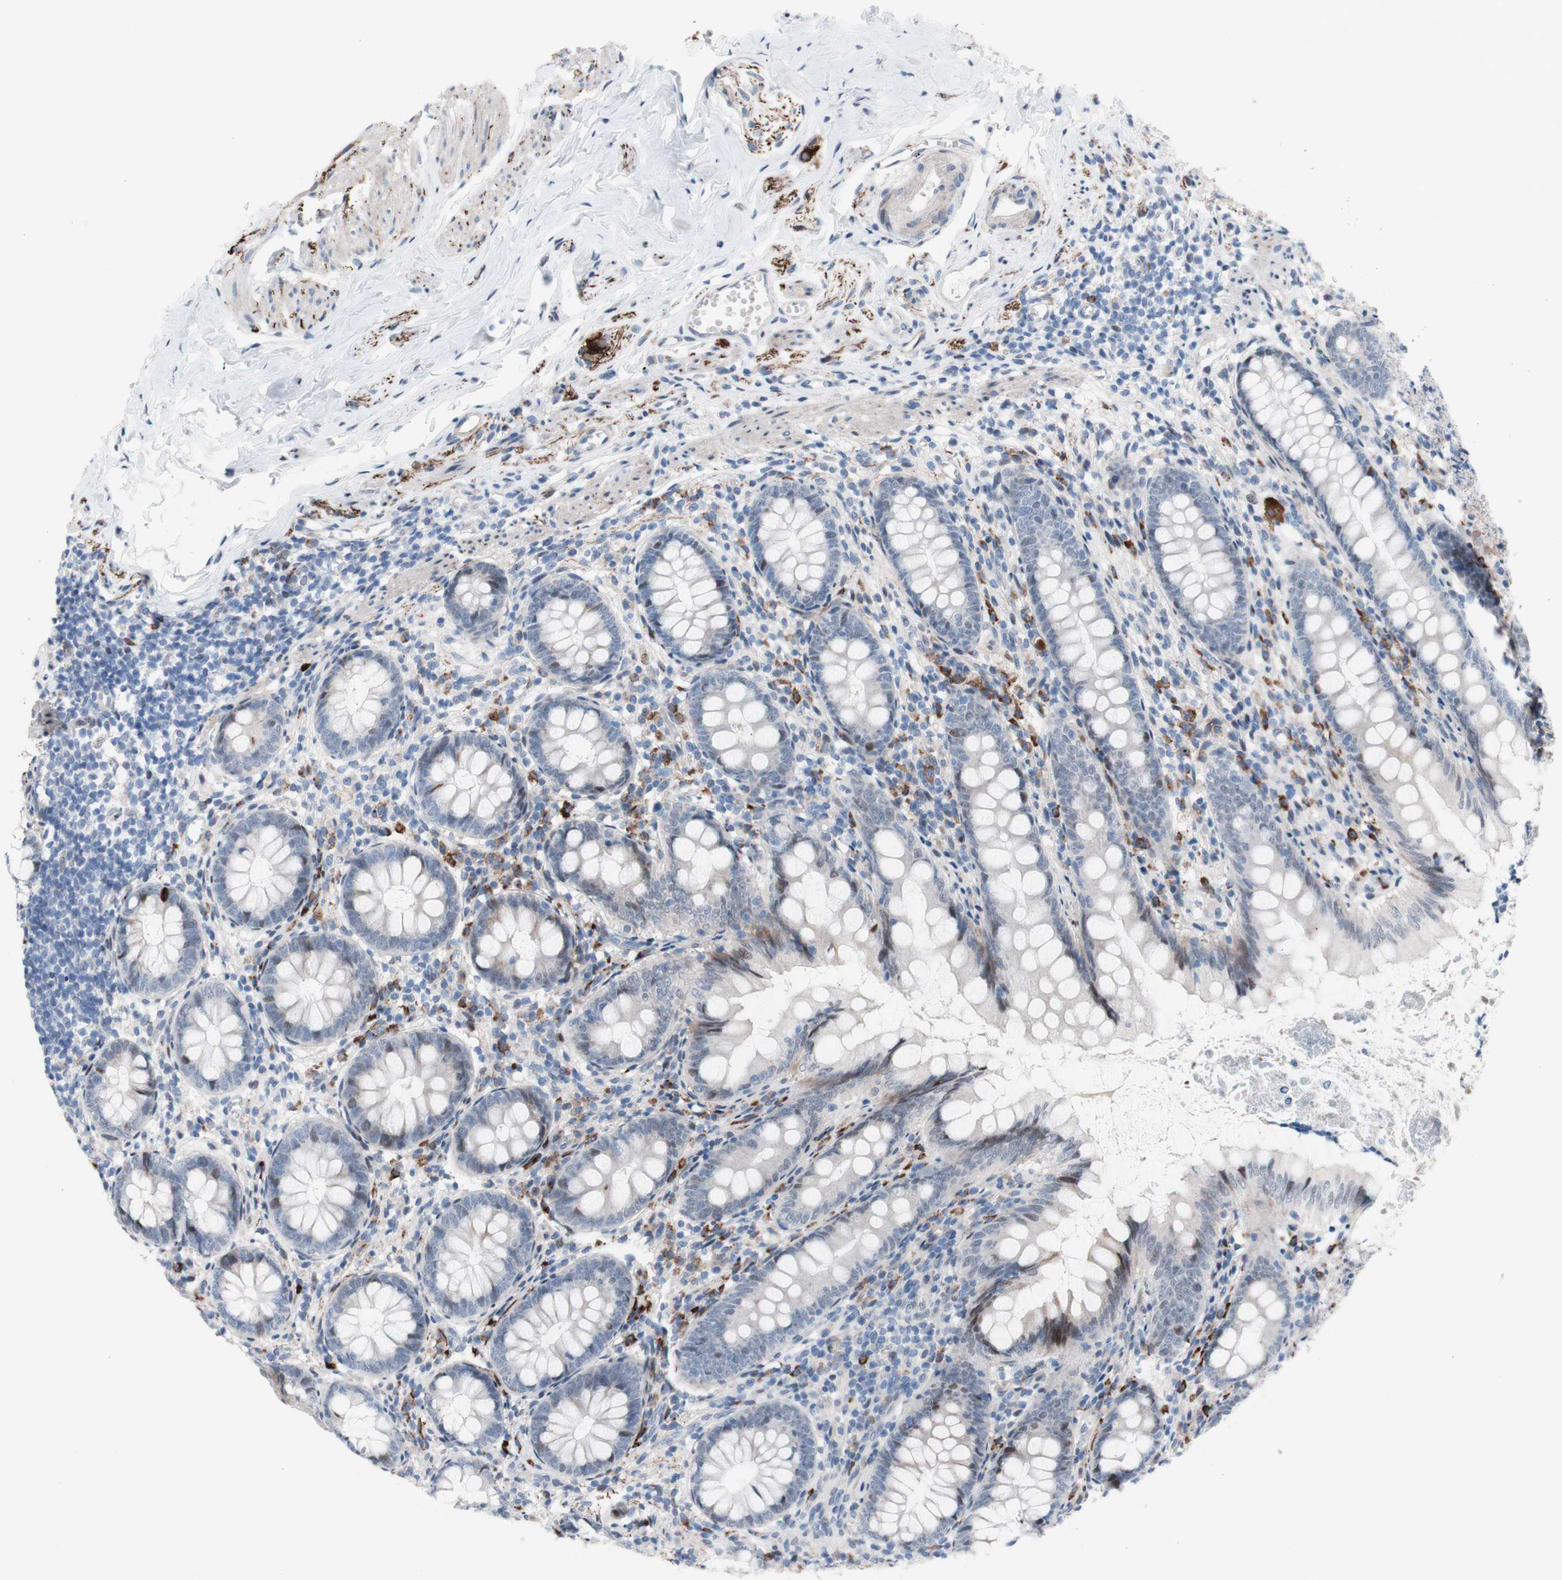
{"staining": {"intensity": "moderate", "quantity": "<25%", "location": "cytoplasmic/membranous,nuclear"}, "tissue": "appendix", "cell_type": "Glandular cells", "image_type": "normal", "snomed": [{"axis": "morphology", "description": "Normal tissue, NOS"}, {"axis": "topography", "description": "Appendix"}], "caption": "Immunohistochemistry (IHC) photomicrograph of normal appendix: human appendix stained using IHC displays low levels of moderate protein expression localized specifically in the cytoplasmic/membranous,nuclear of glandular cells, appearing as a cytoplasmic/membranous,nuclear brown color.", "gene": "PHTF2", "patient": {"sex": "female", "age": 77}}